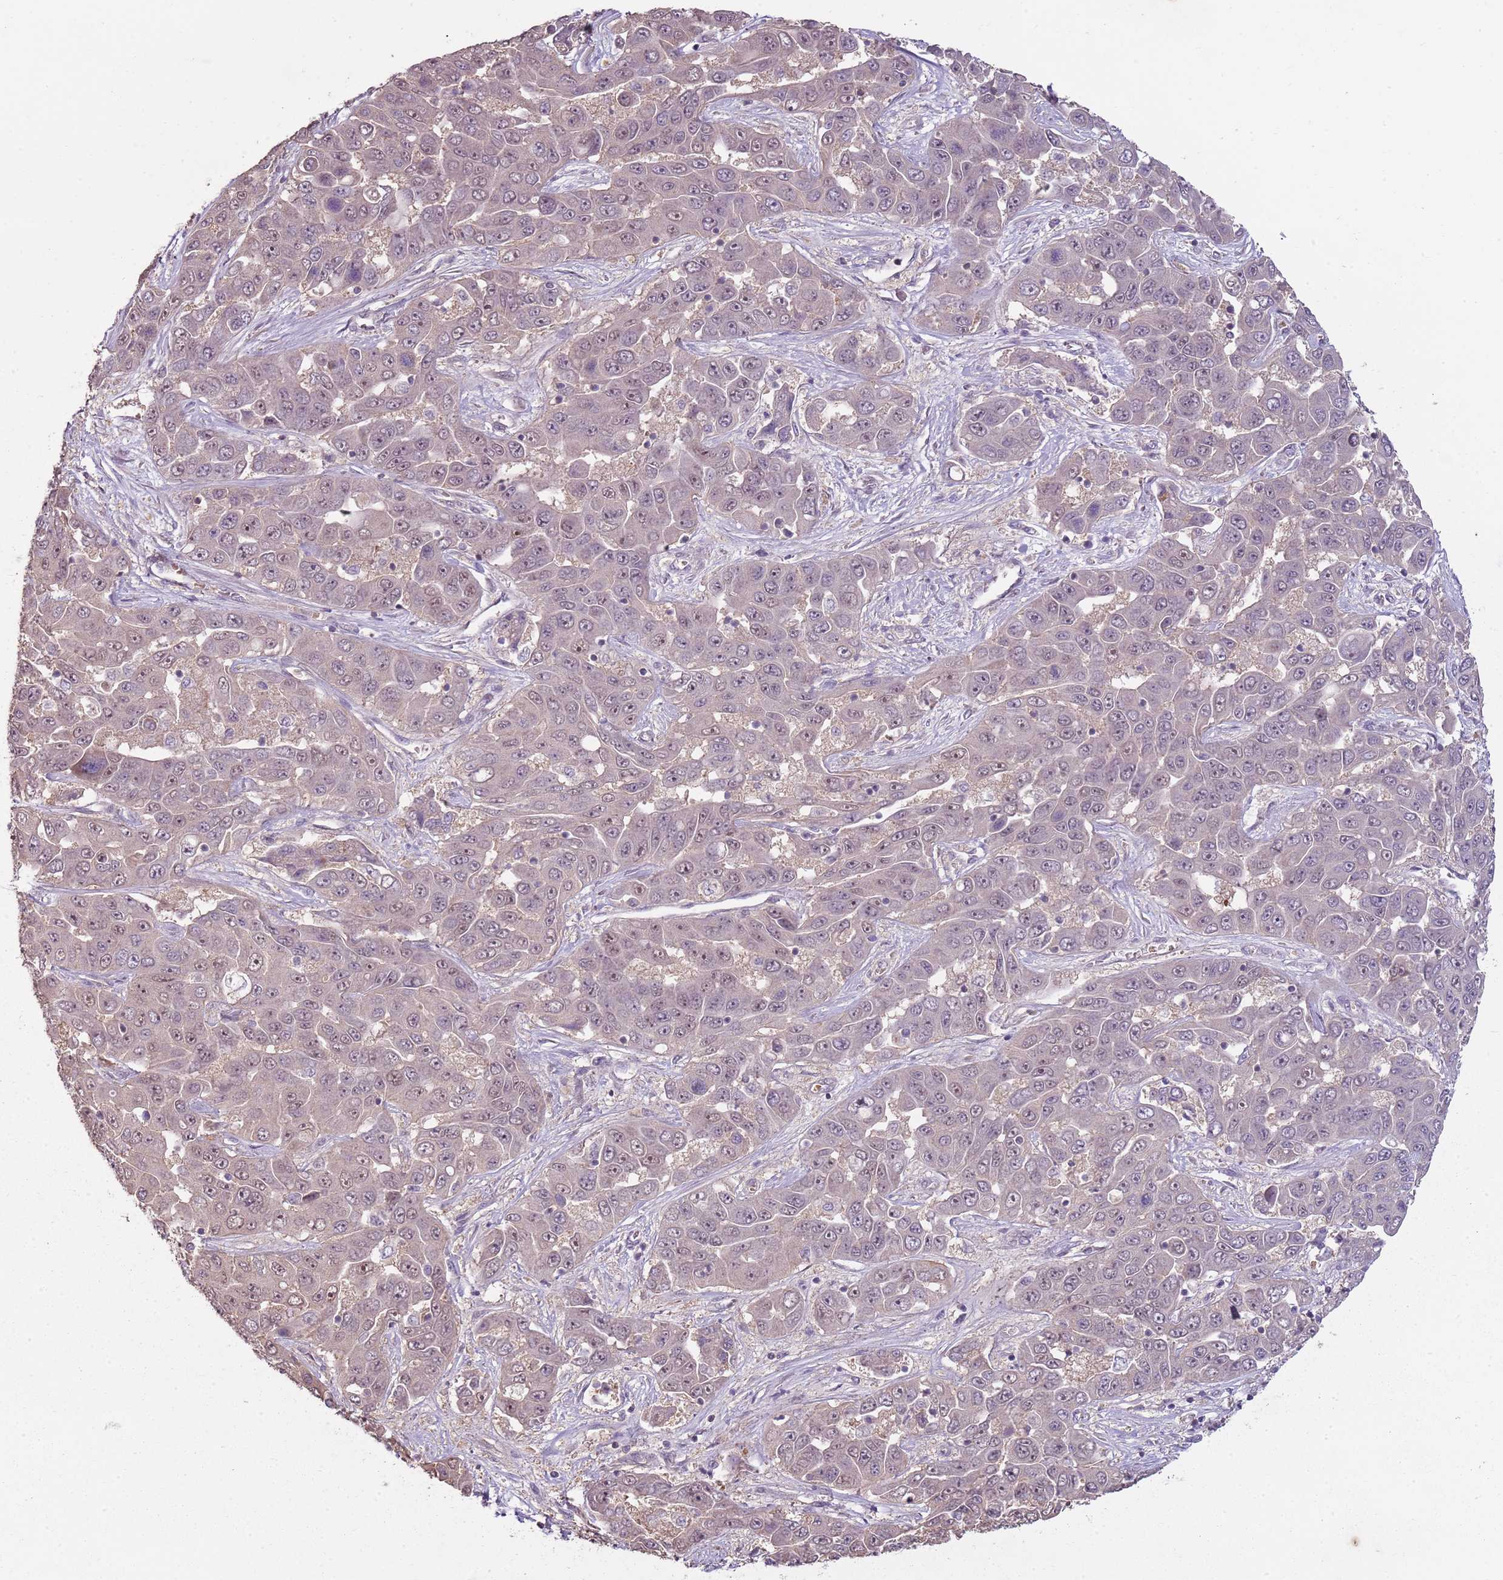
{"staining": {"intensity": "weak", "quantity": "25%-75%", "location": "nuclear"}, "tissue": "liver cancer", "cell_type": "Tumor cells", "image_type": "cancer", "snomed": [{"axis": "morphology", "description": "Cholangiocarcinoma"}, {"axis": "topography", "description": "Liver"}], "caption": "Immunohistochemical staining of human cholangiocarcinoma (liver) exhibits low levels of weak nuclear staining in about 25%-75% of tumor cells.", "gene": "TEKT4", "patient": {"sex": "female", "age": 52}}